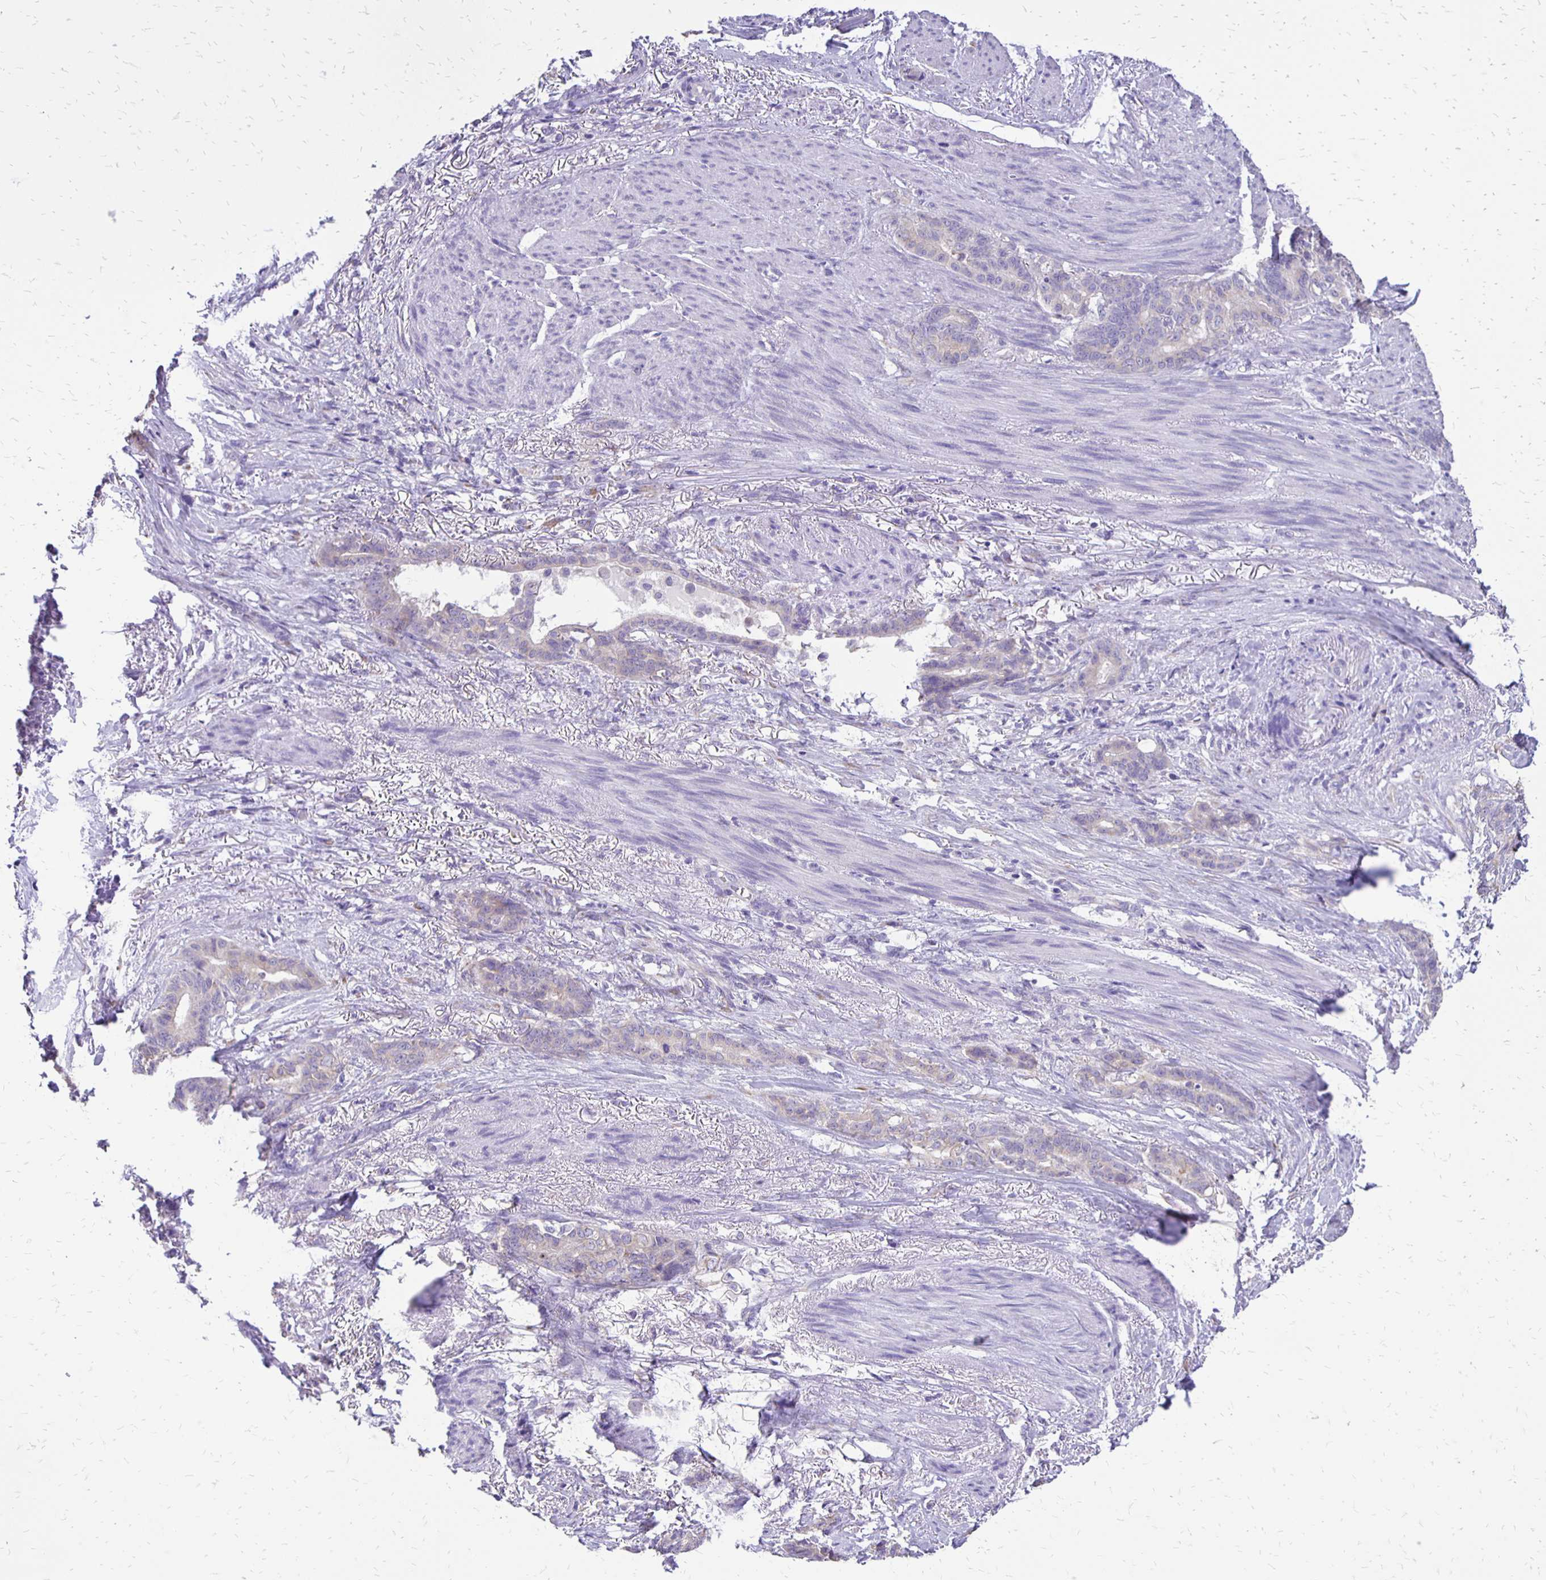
{"staining": {"intensity": "weak", "quantity": "25%-75%", "location": "cytoplasmic/membranous"}, "tissue": "stomach cancer", "cell_type": "Tumor cells", "image_type": "cancer", "snomed": [{"axis": "morphology", "description": "Normal tissue, NOS"}, {"axis": "morphology", "description": "Adenocarcinoma, NOS"}, {"axis": "topography", "description": "Esophagus"}, {"axis": "topography", "description": "Stomach, upper"}], "caption": "Adenocarcinoma (stomach) stained with immunohistochemistry displays weak cytoplasmic/membranous positivity in approximately 25%-75% of tumor cells.", "gene": "ANKRD45", "patient": {"sex": "male", "age": 62}}